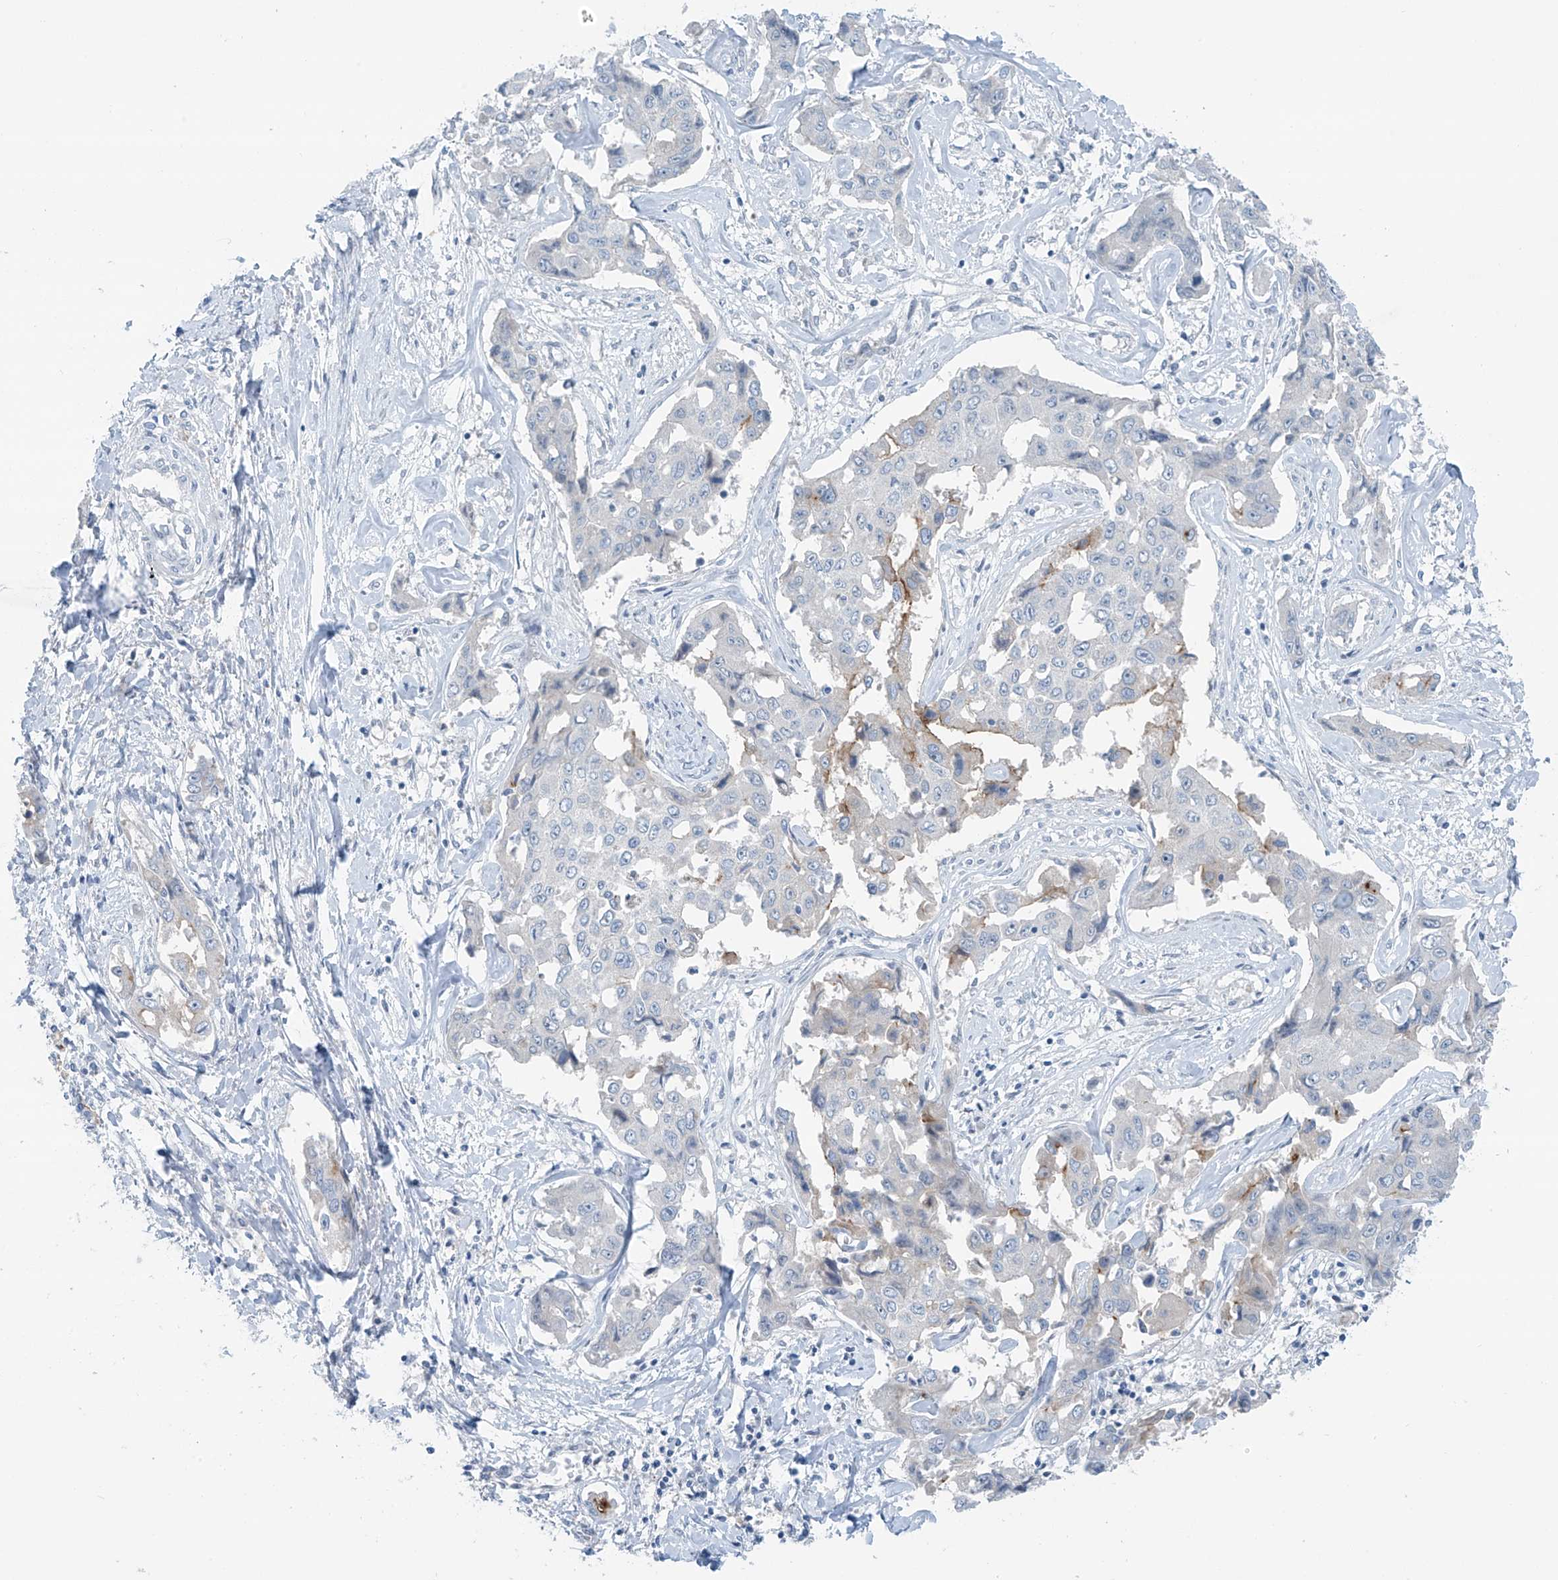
{"staining": {"intensity": "negative", "quantity": "none", "location": "none"}, "tissue": "liver cancer", "cell_type": "Tumor cells", "image_type": "cancer", "snomed": [{"axis": "morphology", "description": "Cholangiocarcinoma"}, {"axis": "topography", "description": "Liver"}], "caption": "Liver cancer was stained to show a protein in brown. There is no significant staining in tumor cells.", "gene": "ZNF793", "patient": {"sex": "male", "age": 59}}